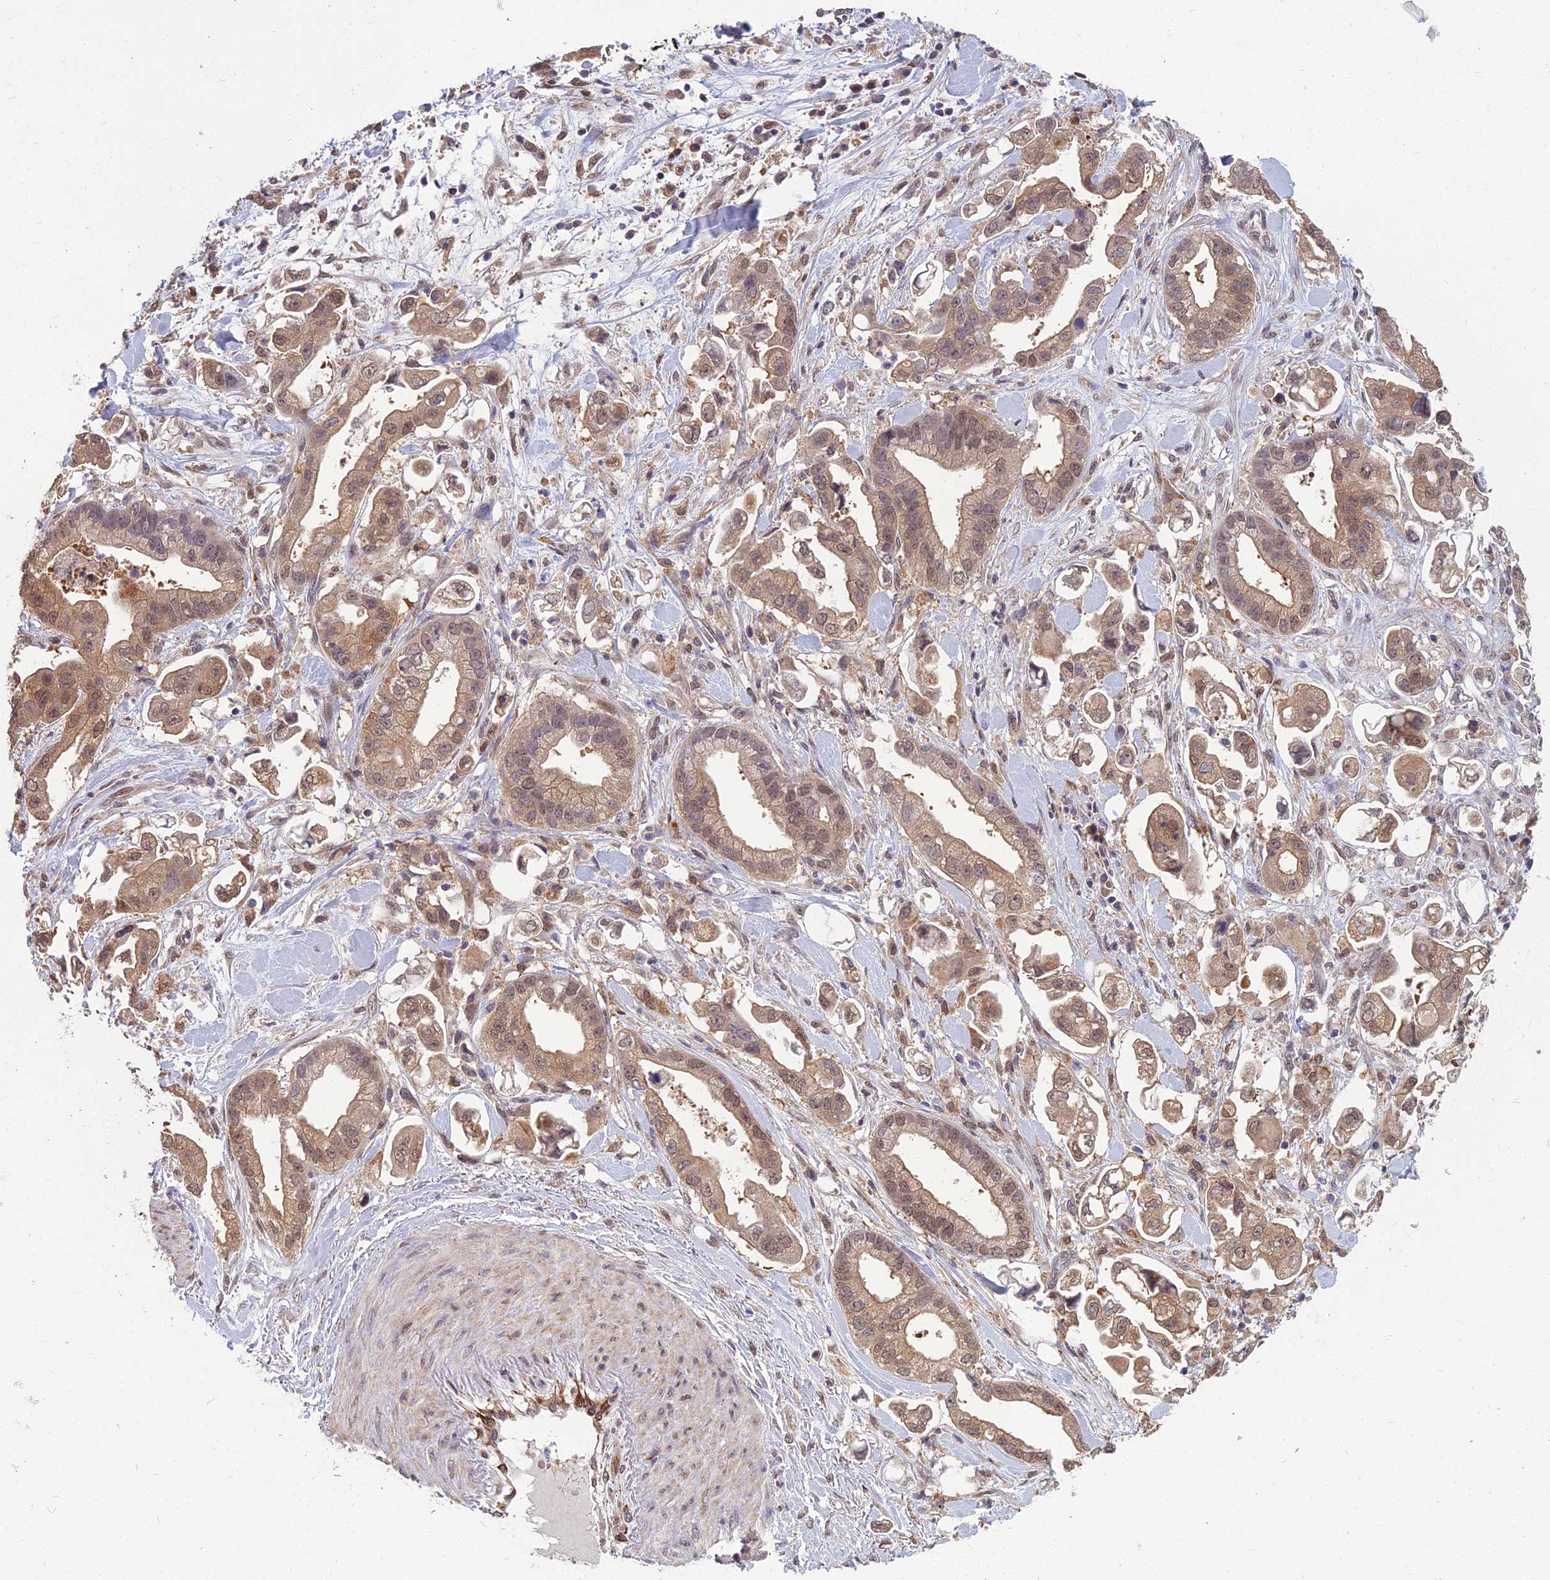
{"staining": {"intensity": "moderate", "quantity": ">75%", "location": "cytoplasmic/membranous,nuclear"}, "tissue": "stomach cancer", "cell_type": "Tumor cells", "image_type": "cancer", "snomed": [{"axis": "morphology", "description": "Adenocarcinoma, NOS"}, {"axis": "topography", "description": "Stomach"}], "caption": "A brown stain highlights moderate cytoplasmic/membranous and nuclear expression of a protein in human stomach cancer (adenocarcinoma) tumor cells. The protein is shown in brown color, while the nuclei are stained blue.", "gene": "NR4A3", "patient": {"sex": "male", "age": 62}}